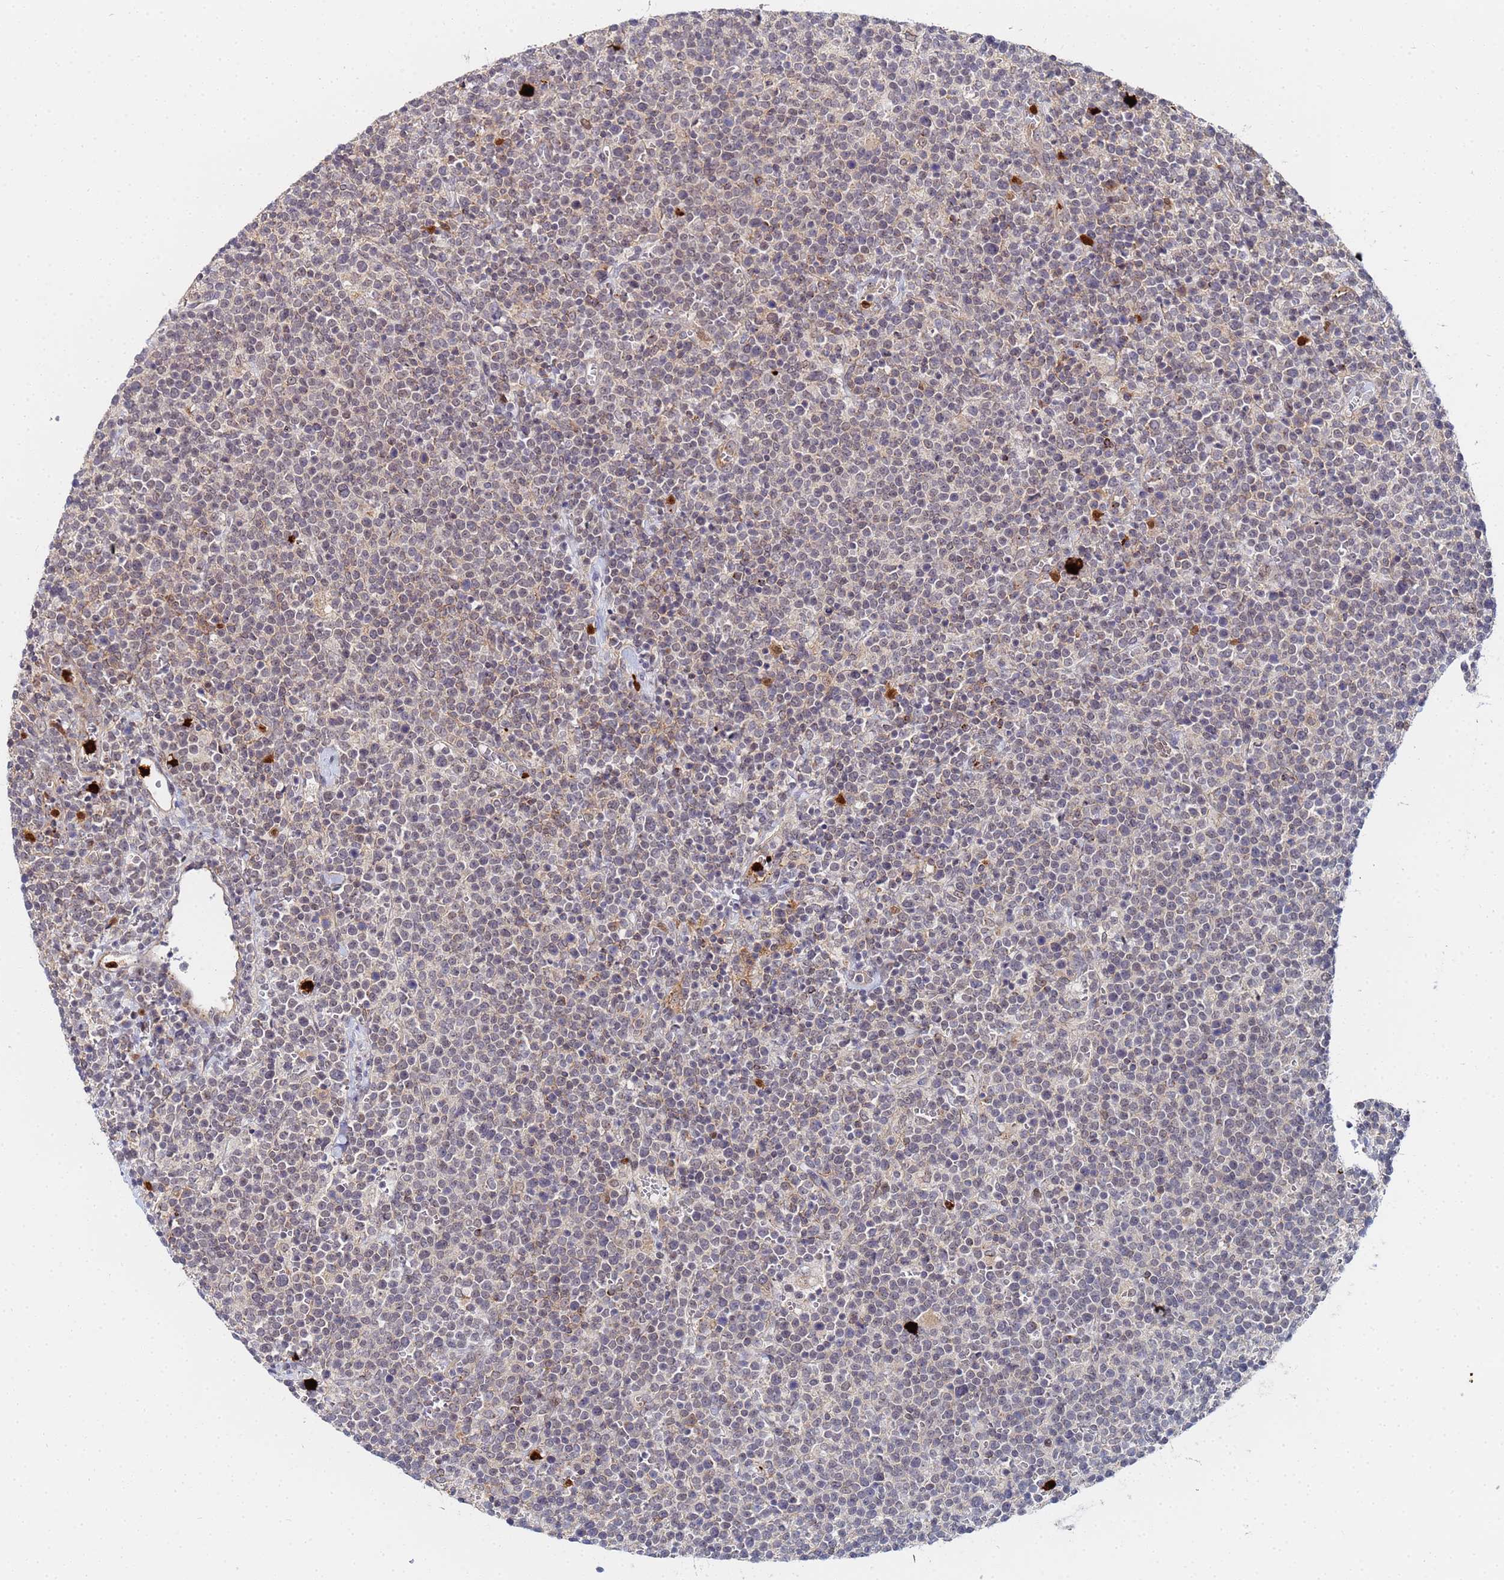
{"staining": {"intensity": "weak", "quantity": "25%-75%", "location": "cytoplasmic/membranous"}, "tissue": "lymphoma", "cell_type": "Tumor cells", "image_type": "cancer", "snomed": [{"axis": "morphology", "description": "Malignant lymphoma, non-Hodgkin's type, High grade"}, {"axis": "topography", "description": "Lymph node"}], "caption": "Brown immunohistochemical staining in high-grade malignant lymphoma, non-Hodgkin's type shows weak cytoplasmic/membranous expression in about 25%-75% of tumor cells.", "gene": "MTCL1", "patient": {"sex": "male", "age": 61}}